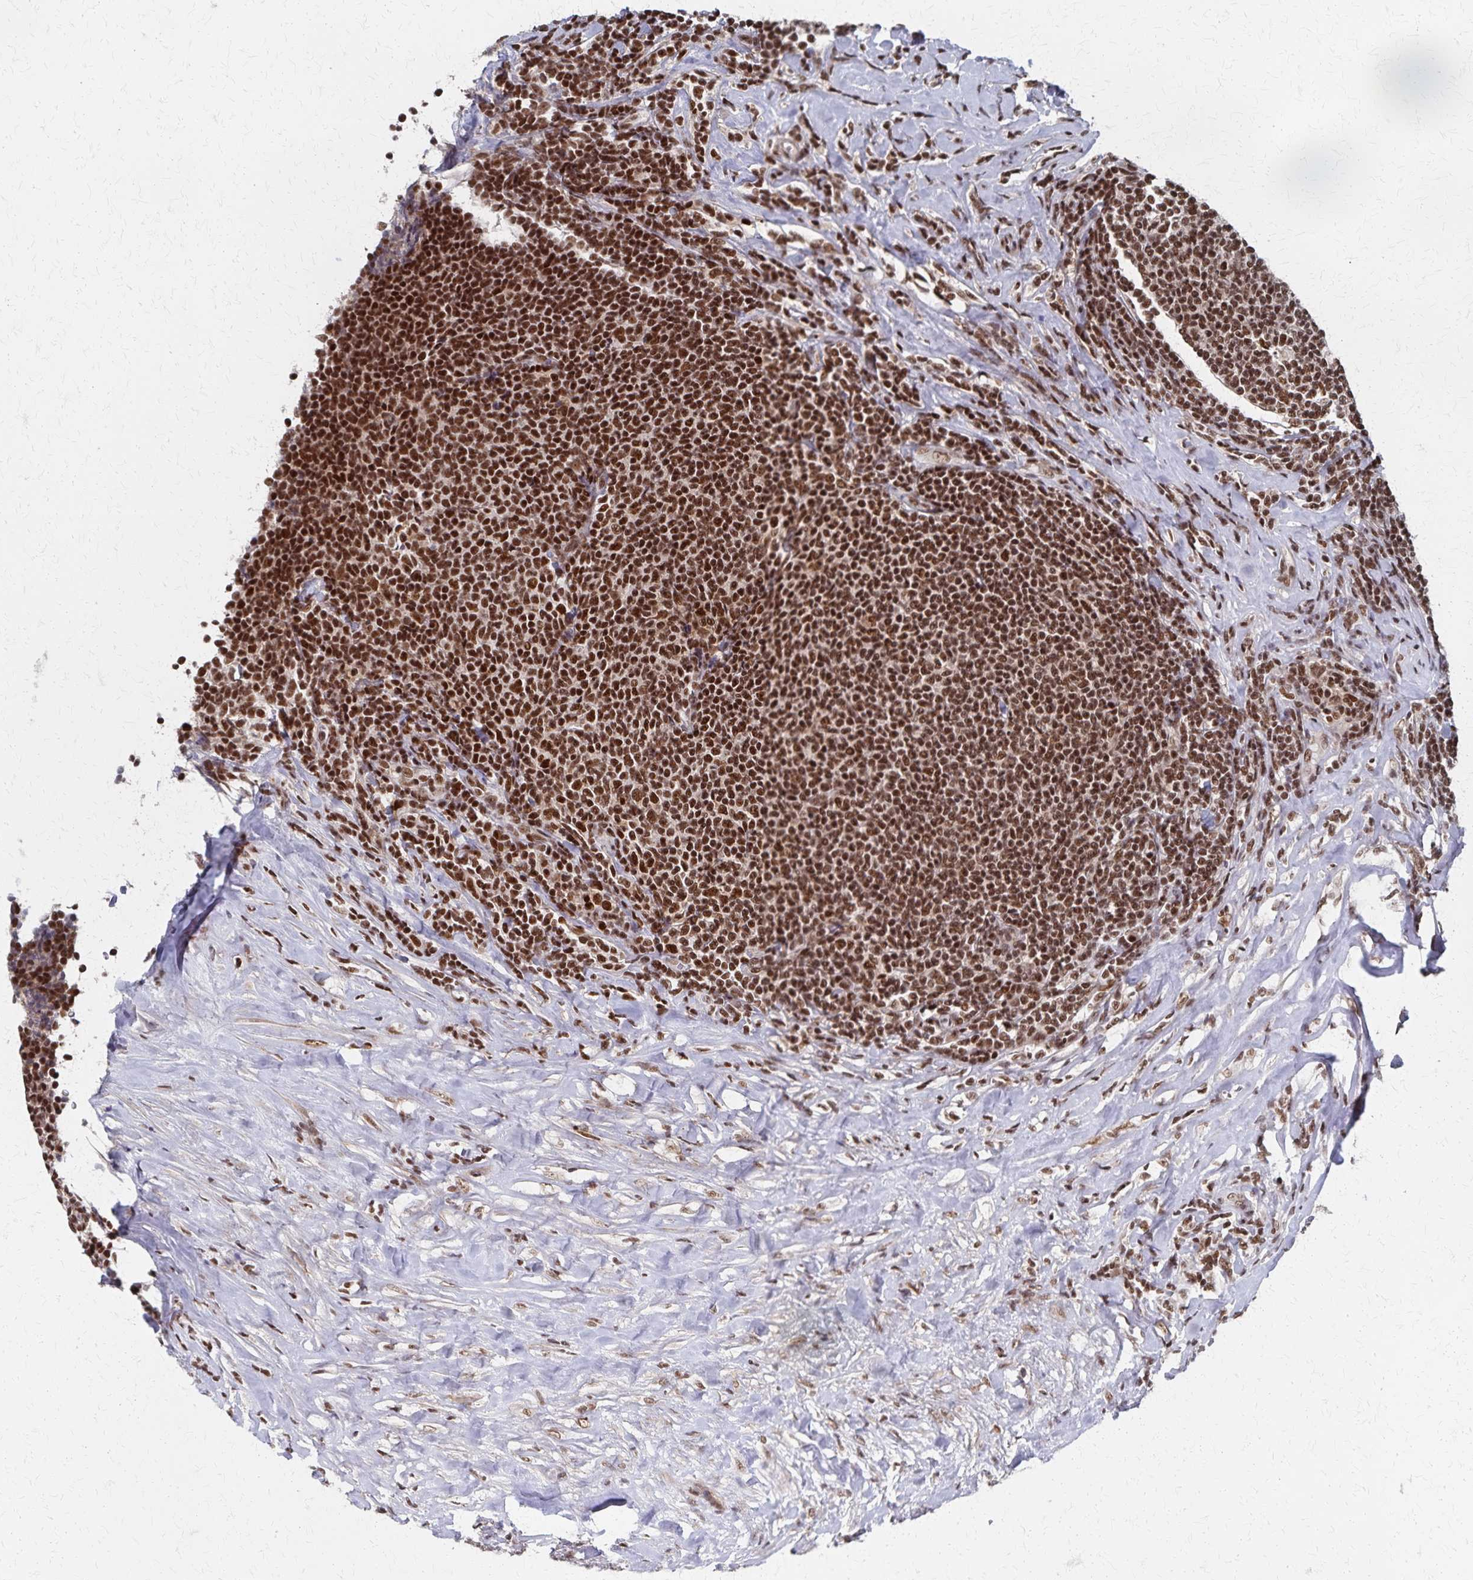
{"staining": {"intensity": "moderate", "quantity": ">75%", "location": "nuclear"}, "tissue": "lymphoma", "cell_type": "Tumor cells", "image_type": "cancer", "snomed": [{"axis": "morphology", "description": "Malignant lymphoma, non-Hodgkin's type, Low grade"}, {"axis": "topography", "description": "Lymph node"}], "caption": "Protein expression analysis of human lymphoma reveals moderate nuclear positivity in about >75% of tumor cells. (Brightfield microscopy of DAB IHC at high magnification).", "gene": "GTF2B", "patient": {"sex": "male", "age": 52}}